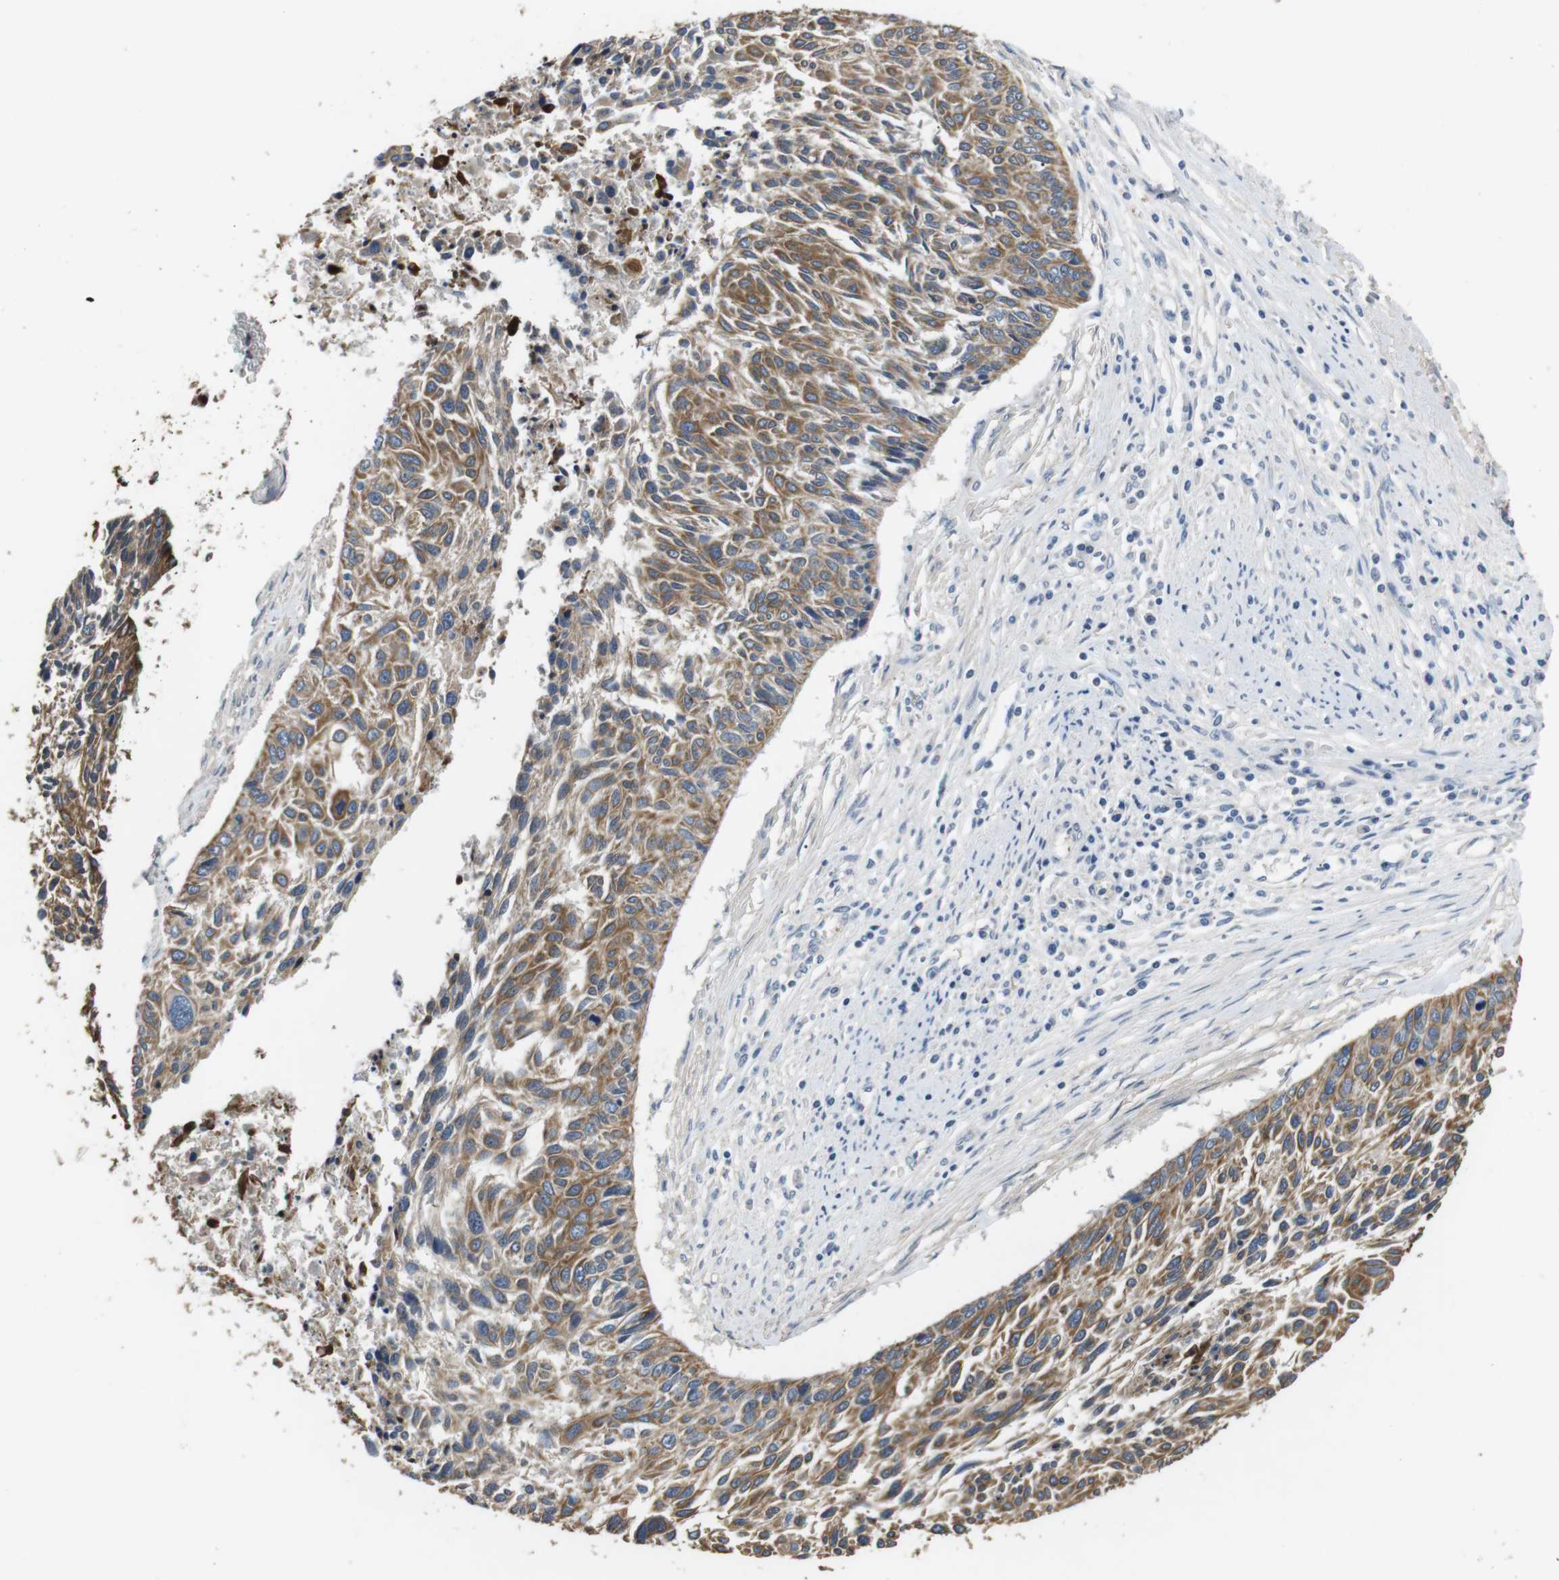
{"staining": {"intensity": "moderate", "quantity": ">75%", "location": "cytoplasmic/membranous"}, "tissue": "cervical cancer", "cell_type": "Tumor cells", "image_type": "cancer", "snomed": [{"axis": "morphology", "description": "Squamous cell carcinoma, NOS"}, {"axis": "topography", "description": "Cervix"}], "caption": "This micrograph exhibits cervical cancer stained with immunohistochemistry to label a protein in brown. The cytoplasmic/membranous of tumor cells show moderate positivity for the protein. Nuclei are counter-stained blue.", "gene": "ADGRL3", "patient": {"sex": "female", "age": 55}}